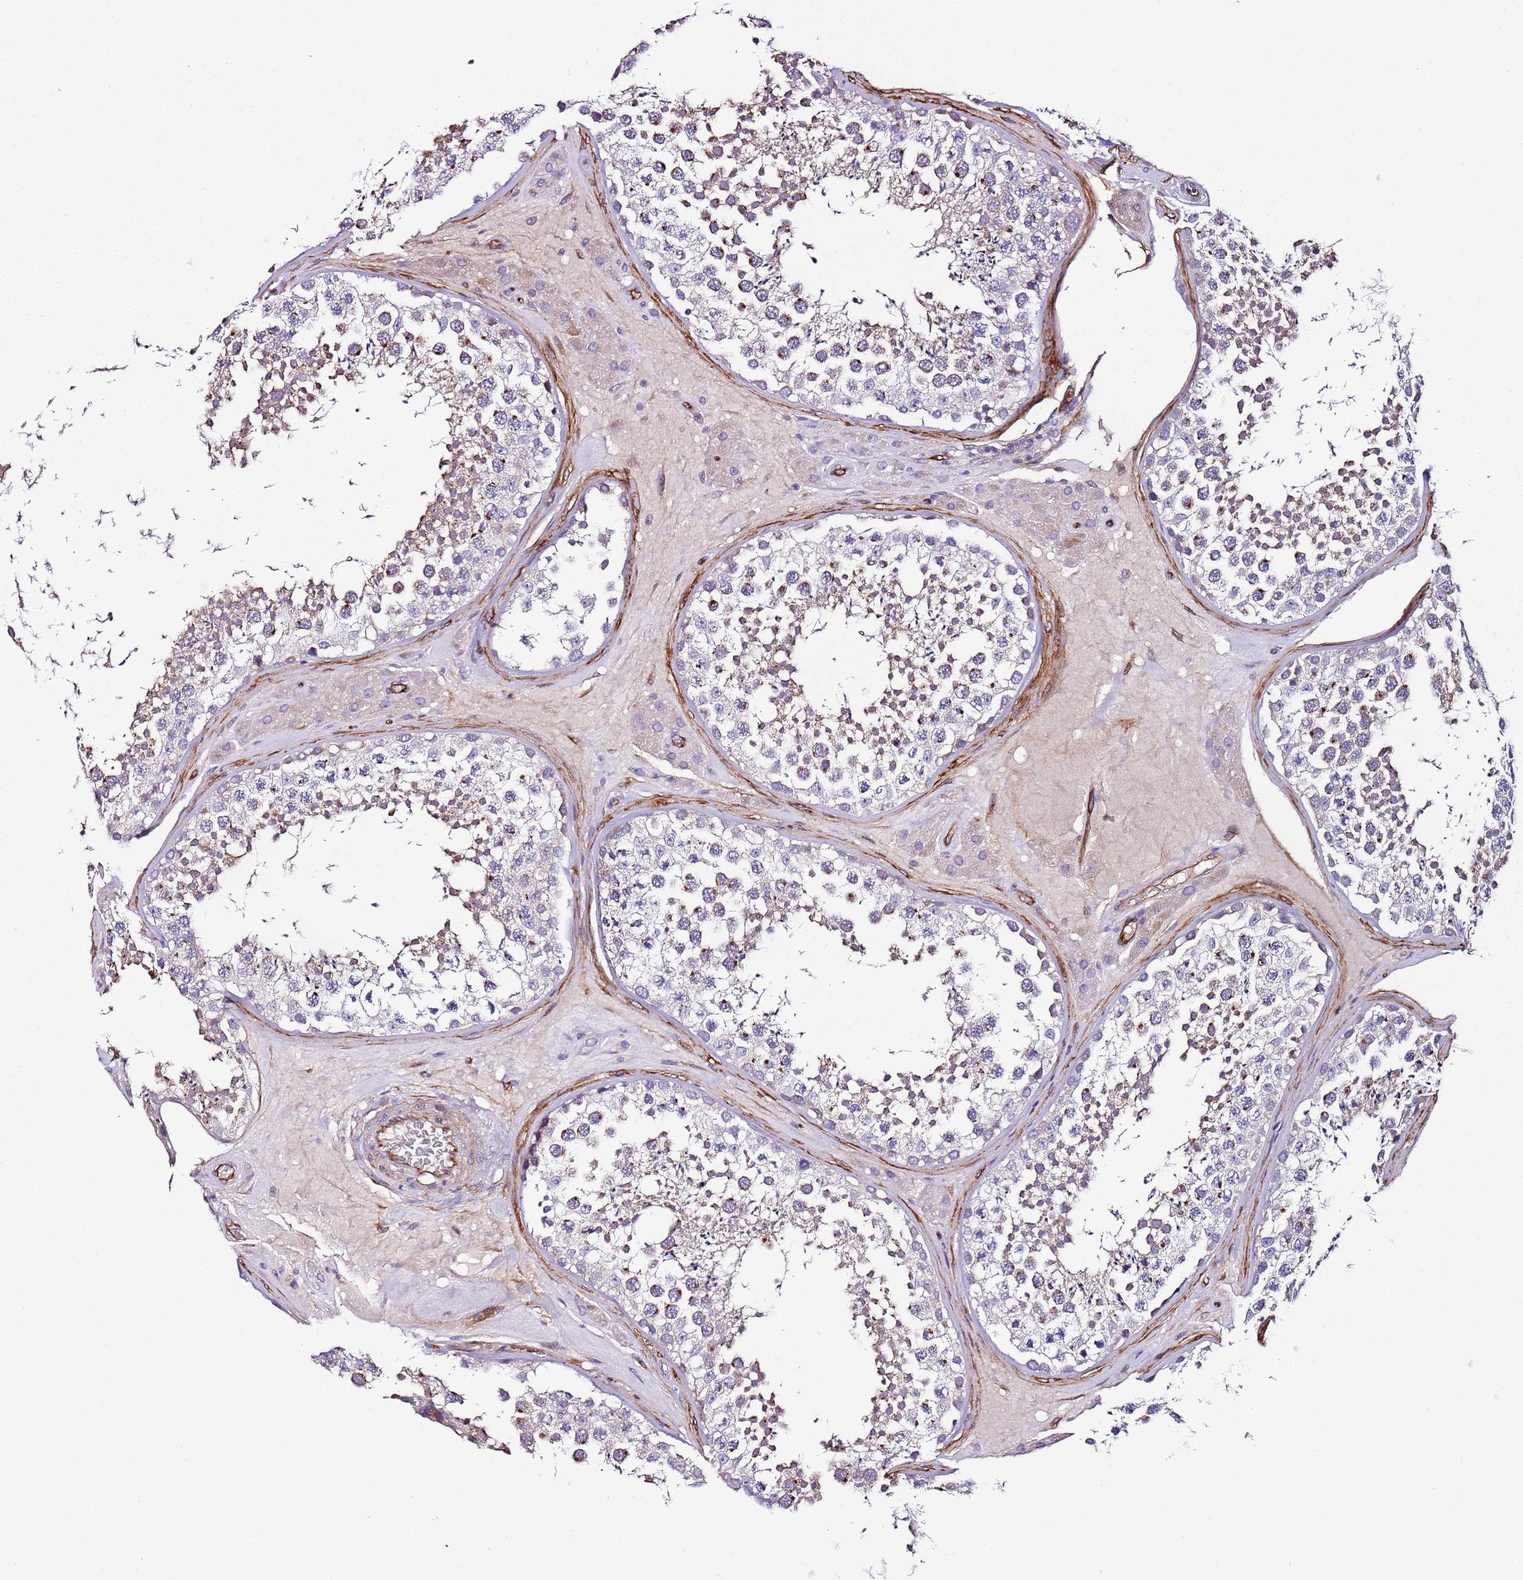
{"staining": {"intensity": "moderate", "quantity": "<25%", "location": "cytoplasmic/membranous"}, "tissue": "testis", "cell_type": "Cells in seminiferous ducts", "image_type": "normal", "snomed": [{"axis": "morphology", "description": "Normal tissue, NOS"}, {"axis": "topography", "description": "Testis"}], "caption": "Moderate cytoplasmic/membranous protein staining is appreciated in approximately <25% of cells in seminiferous ducts in testis. (DAB IHC, brown staining for protein, blue staining for nuclei).", "gene": "FAM174C", "patient": {"sex": "male", "age": 46}}